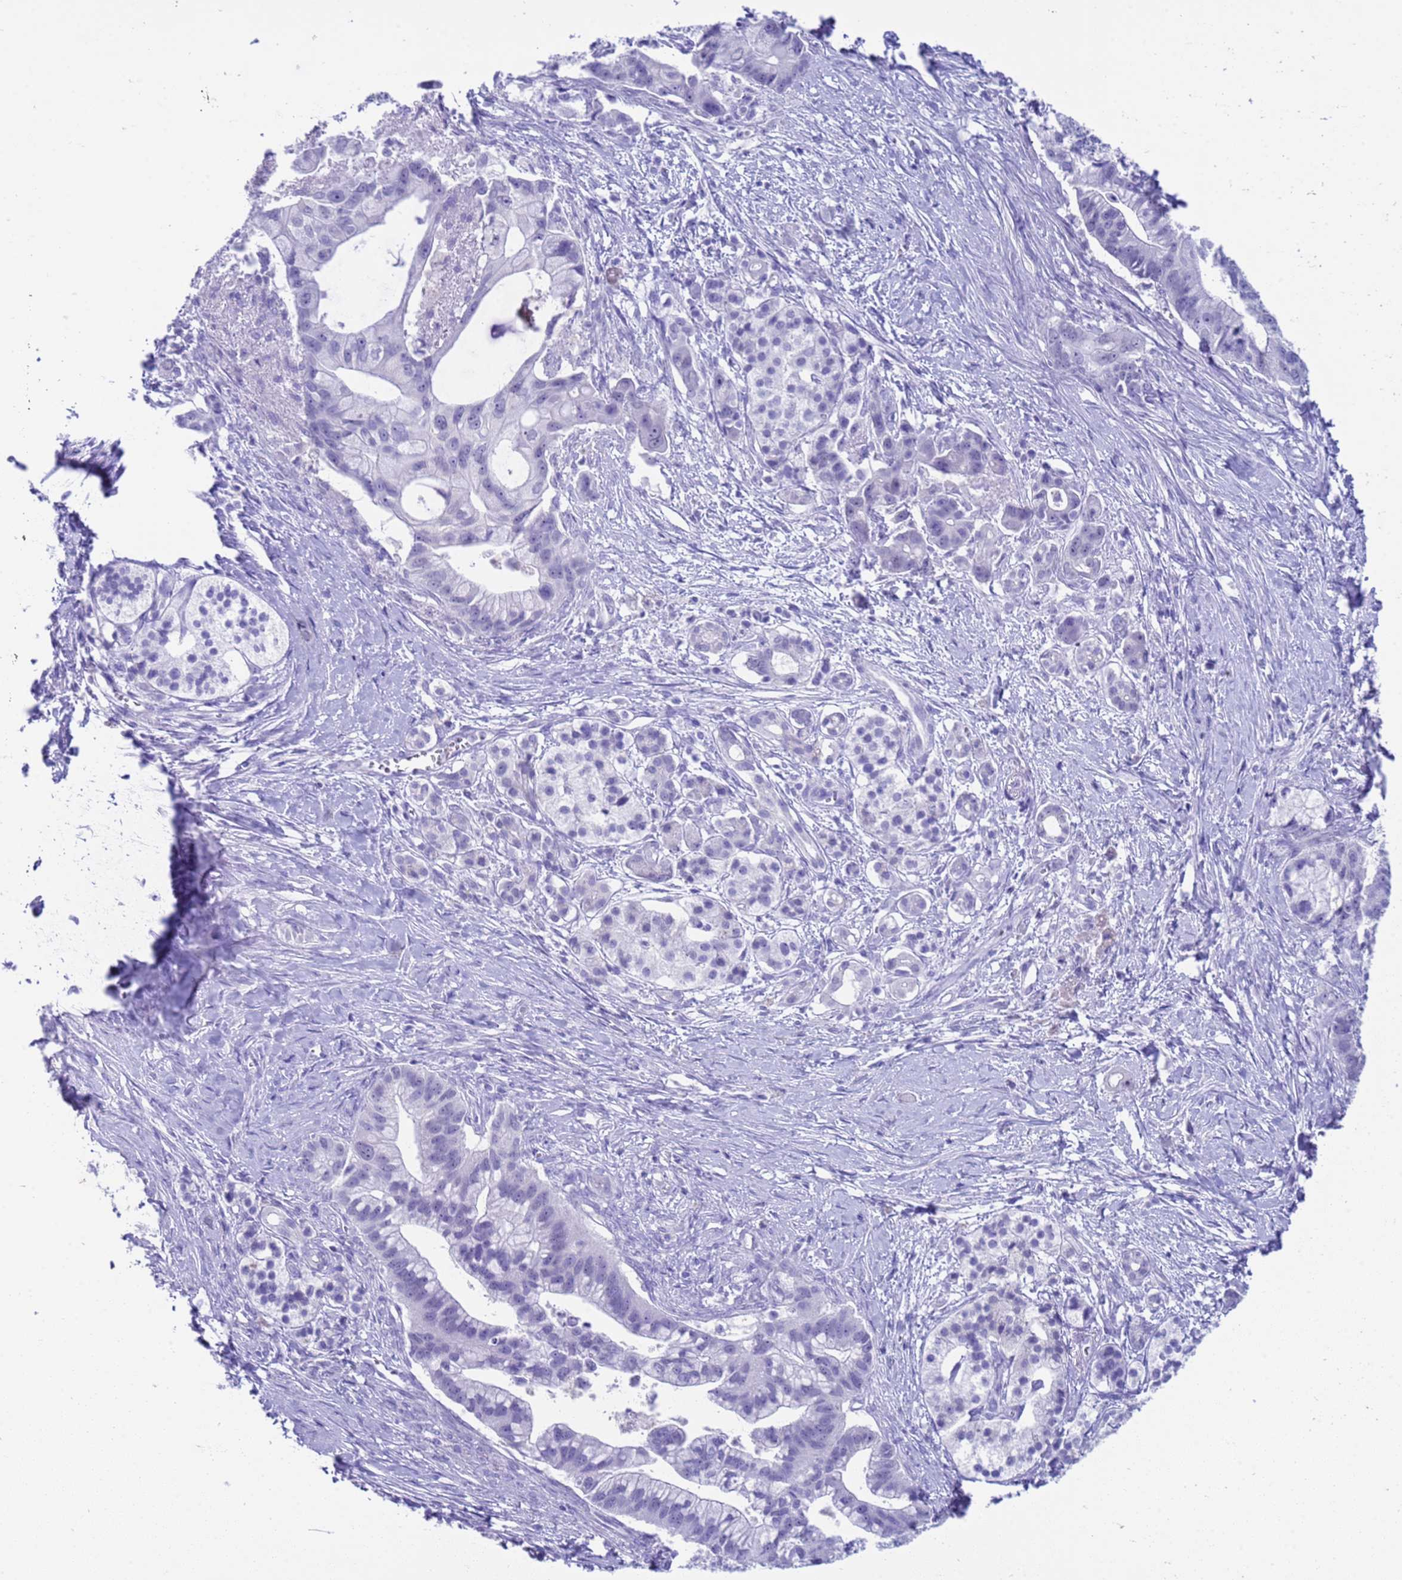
{"staining": {"intensity": "negative", "quantity": "none", "location": "none"}, "tissue": "pancreatic cancer", "cell_type": "Tumor cells", "image_type": "cancer", "snomed": [{"axis": "morphology", "description": "Adenocarcinoma, NOS"}, {"axis": "topography", "description": "Pancreas"}], "caption": "DAB immunohistochemical staining of adenocarcinoma (pancreatic) displays no significant expression in tumor cells.", "gene": "CKM", "patient": {"sex": "male", "age": 68}}